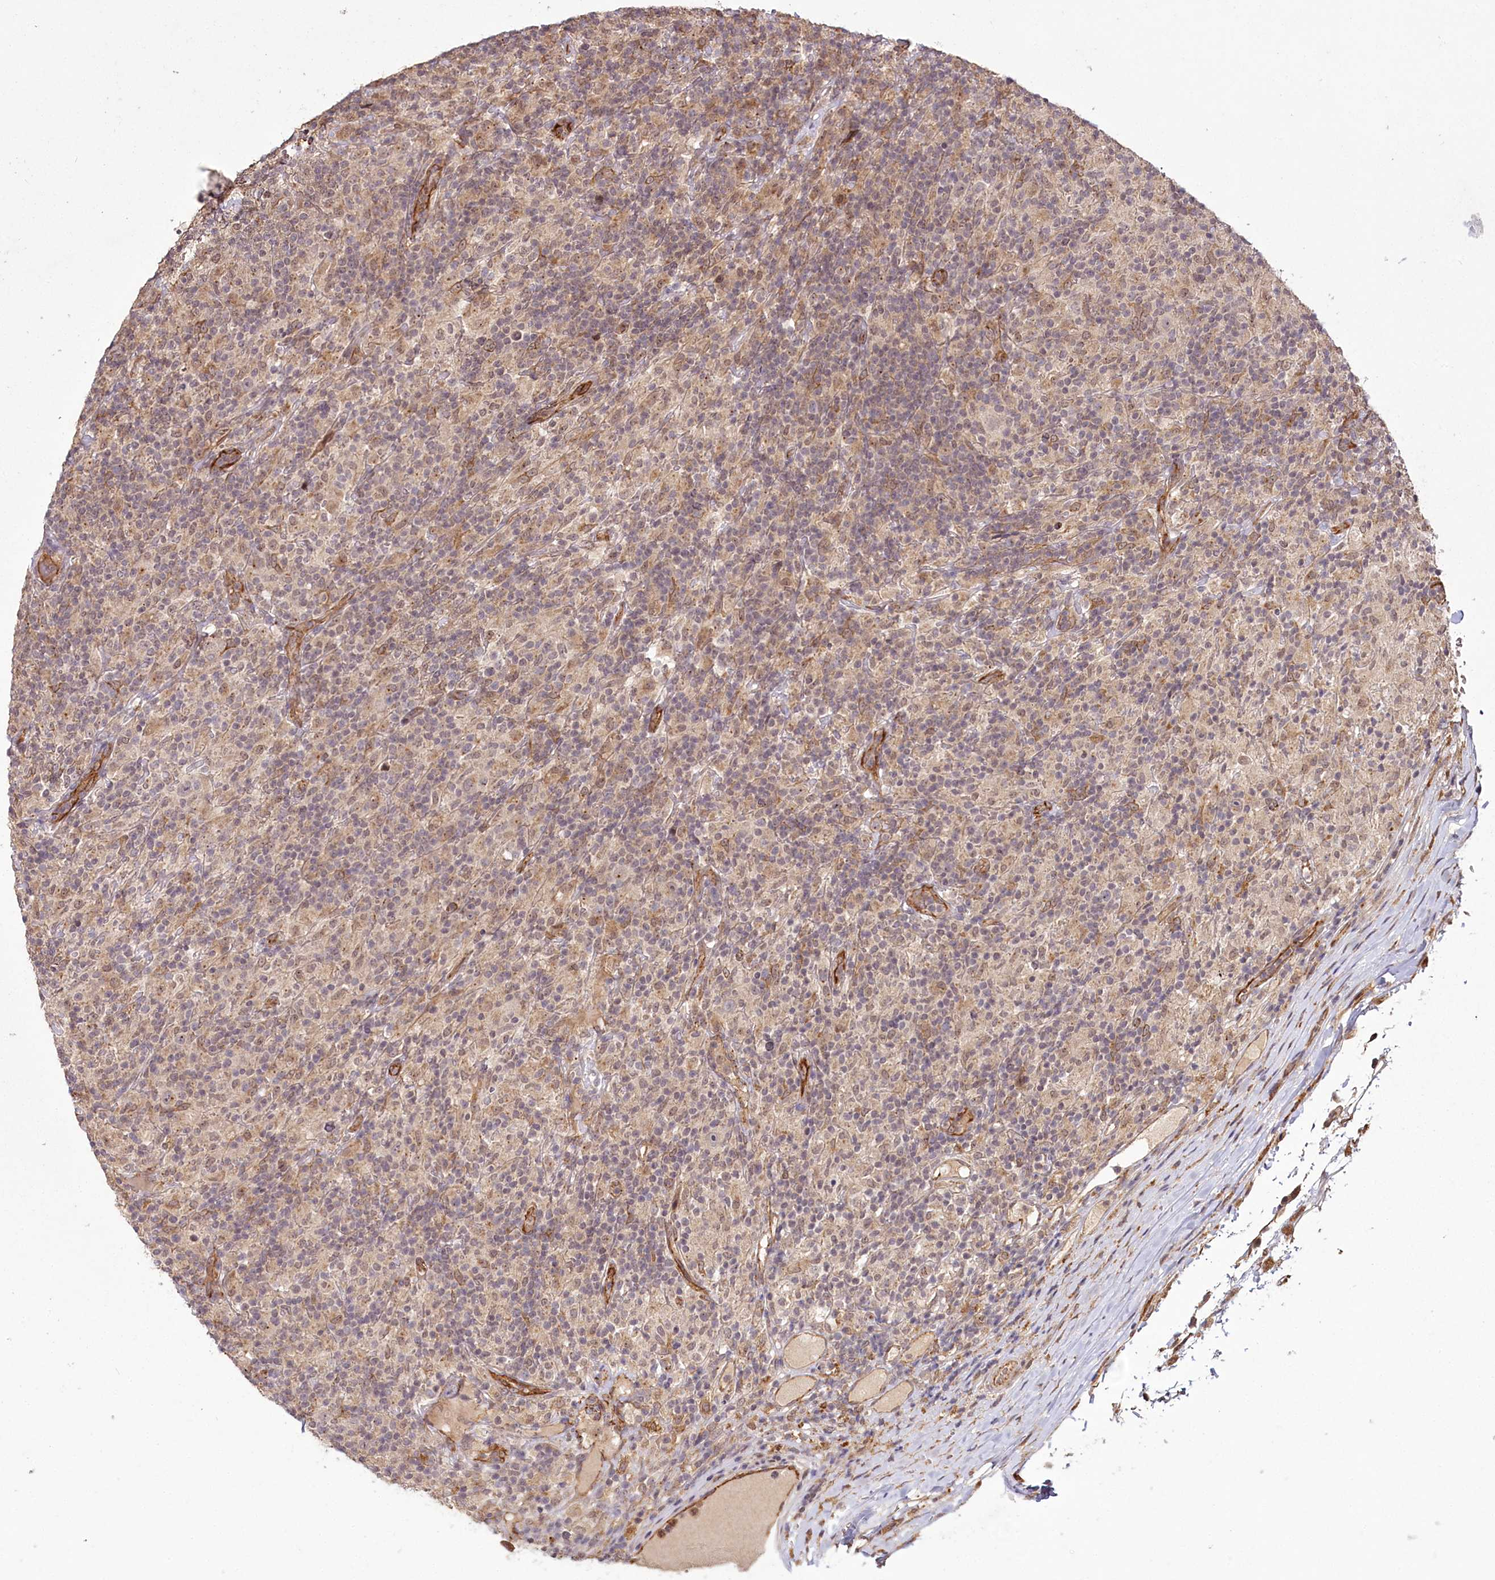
{"staining": {"intensity": "negative", "quantity": "none", "location": "none"}, "tissue": "lymphoma", "cell_type": "Tumor cells", "image_type": "cancer", "snomed": [{"axis": "morphology", "description": "Hodgkin's disease, NOS"}, {"axis": "topography", "description": "Lymph node"}], "caption": "Tumor cells show no significant positivity in lymphoma.", "gene": "ALKBH8", "patient": {"sex": "male", "age": 70}}